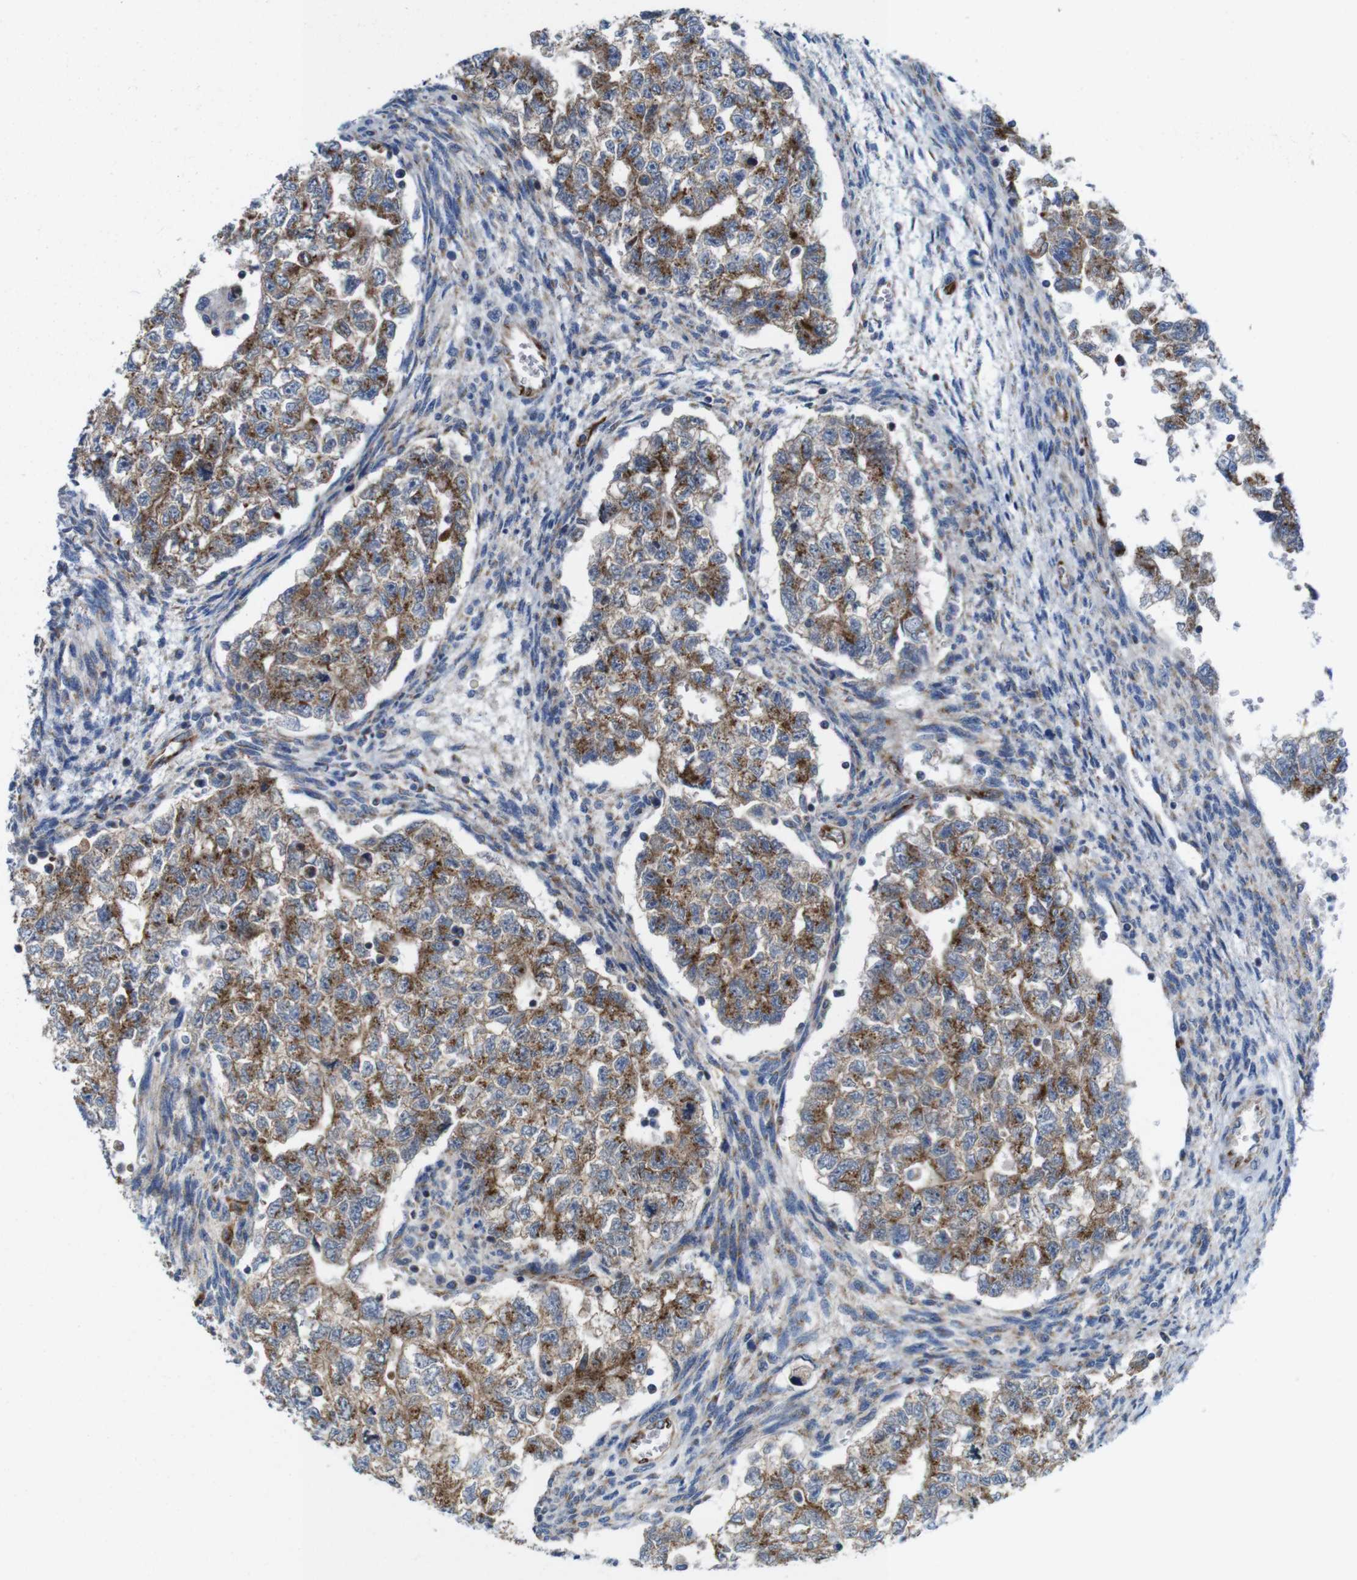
{"staining": {"intensity": "strong", "quantity": "25%-75%", "location": "cytoplasmic/membranous"}, "tissue": "testis cancer", "cell_type": "Tumor cells", "image_type": "cancer", "snomed": [{"axis": "morphology", "description": "Seminoma, NOS"}, {"axis": "morphology", "description": "Carcinoma, Embryonal, NOS"}, {"axis": "topography", "description": "Testis"}], "caption": "Protein expression by immunohistochemistry reveals strong cytoplasmic/membranous positivity in approximately 25%-75% of tumor cells in testis cancer (seminoma).", "gene": "EFCAB14", "patient": {"sex": "male", "age": 38}}